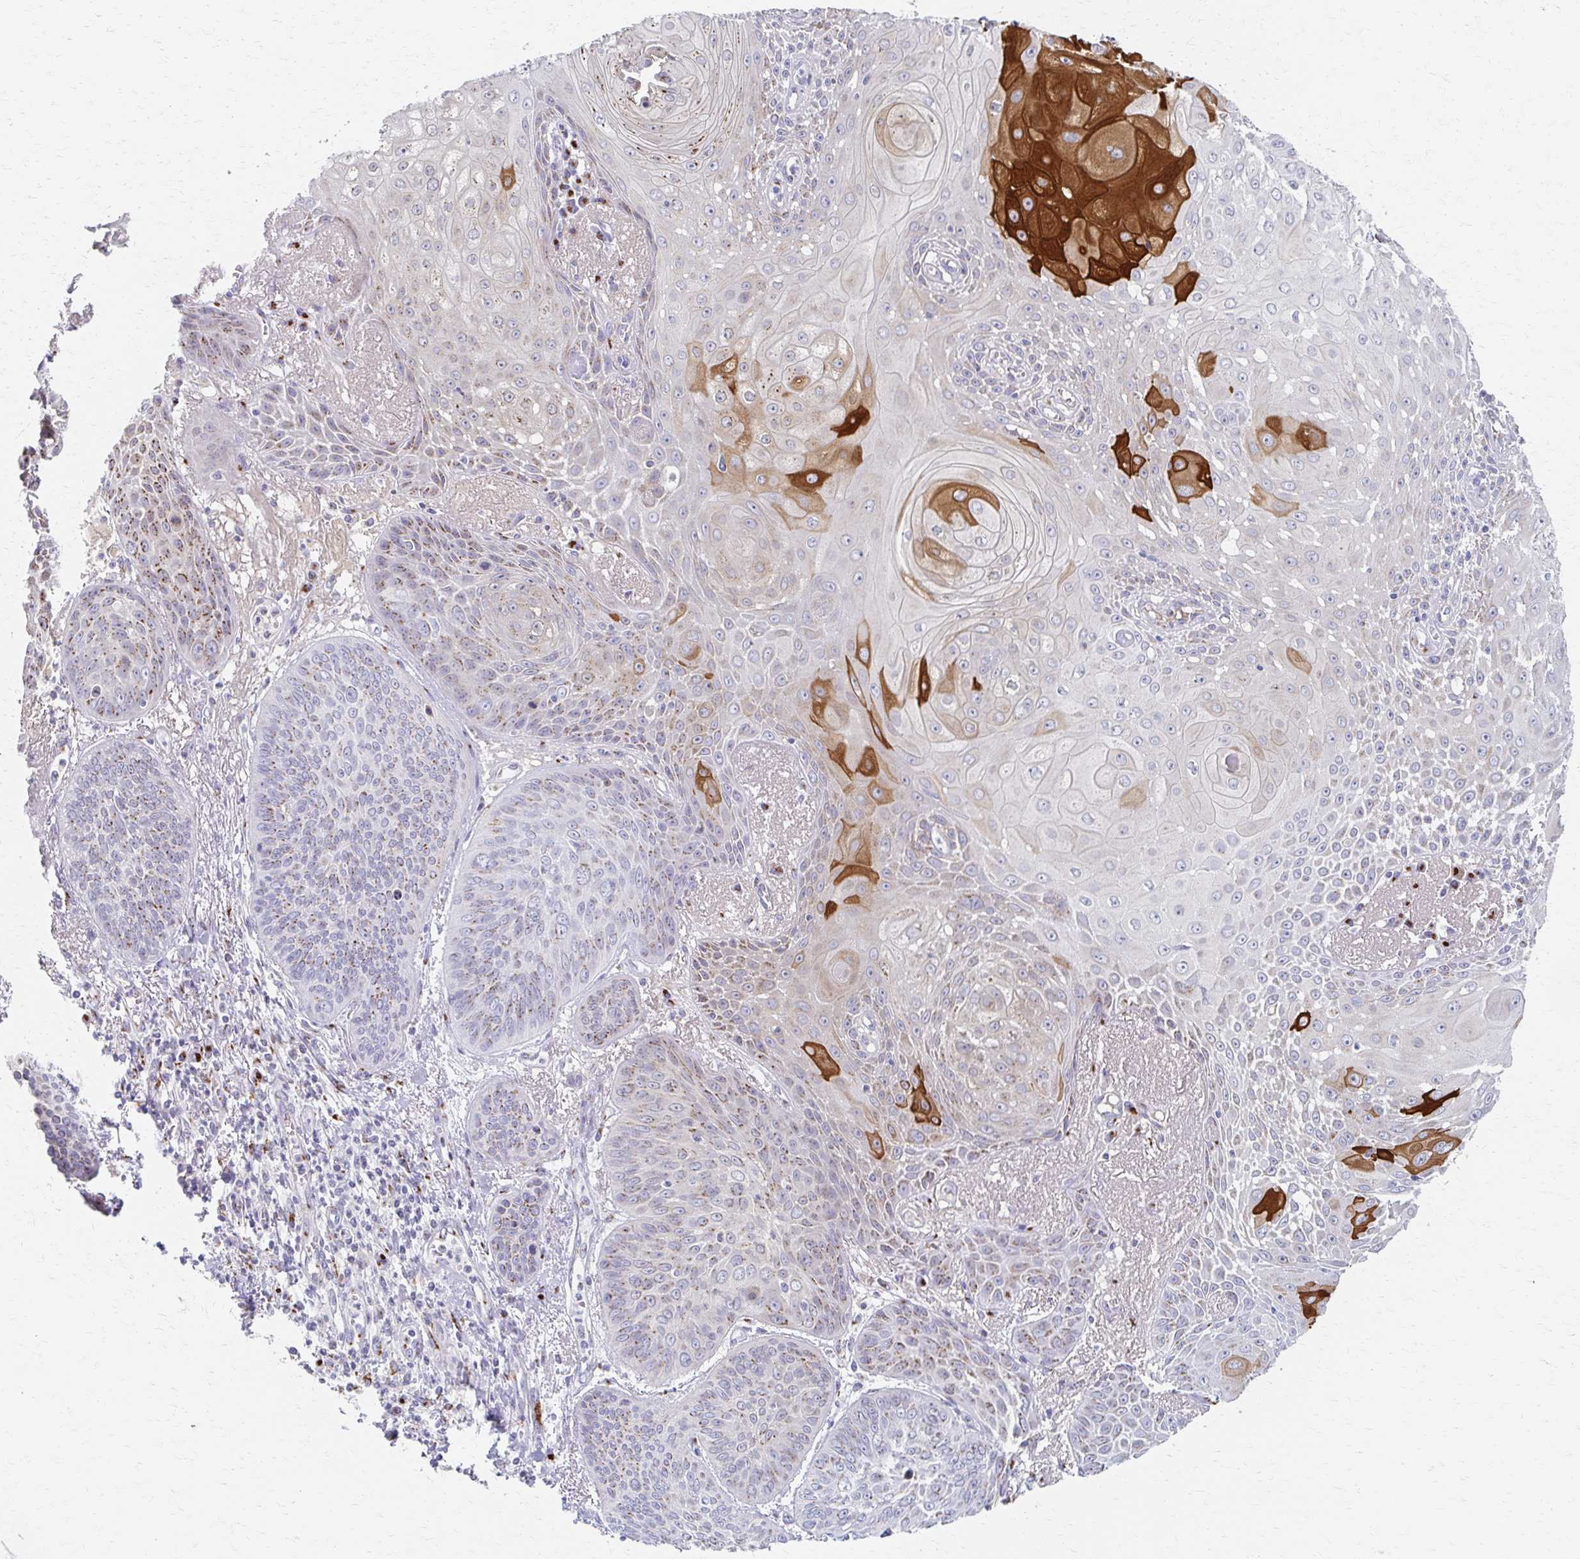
{"staining": {"intensity": "strong", "quantity": "<25%", "location": "cytoplasmic/membranous"}, "tissue": "lung cancer", "cell_type": "Tumor cells", "image_type": "cancer", "snomed": [{"axis": "morphology", "description": "Squamous cell carcinoma, NOS"}, {"axis": "topography", "description": "Lung"}], "caption": "Protein staining shows strong cytoplasmic/membranous expression in about <25% of tumor cells in lung cancer (squamous cell carcinoma). Using DAB (brown) and hematoxylin (blue) stains, captured at high magnification using brightfield microscopy.", "gene": "TM9SF1", "patient": {"sex": "male", "age": 74}}